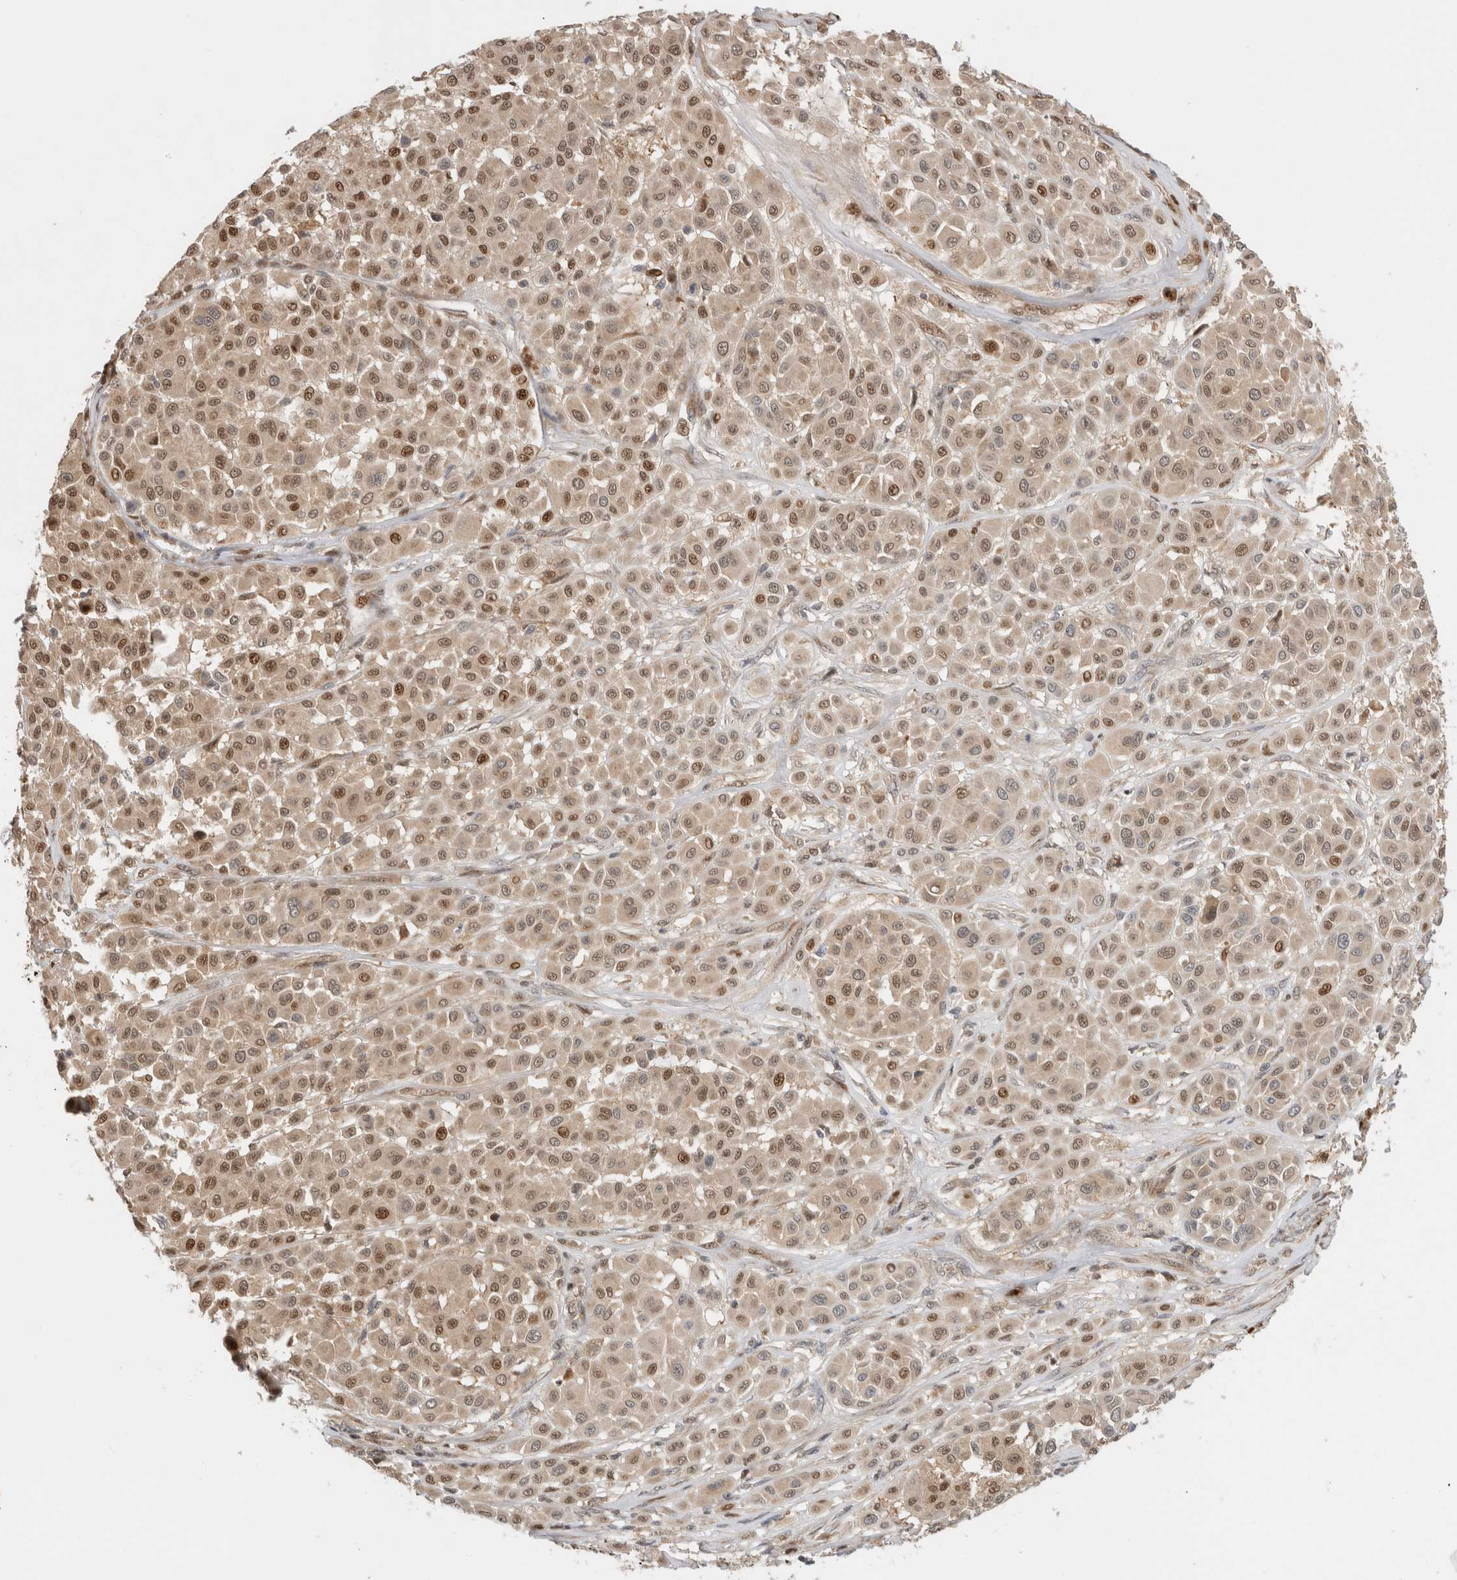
{"staining": {"intensity": "moderate", "quantity": ">75%", "location": "nuclear"}, "tissue": "melanoma", "cell_type": "Tumor cells", "image_type": "cancer", "snomed": [{"axis": "morphology", "description": "Malignant melanoma, Metastatic site"}, {"axis": "topography", "description": "Soft tissue"}], "caption": "Immunohistochemical staining of human melanoma exhibits moderate nuclear protein expression in about >75% of tumor cells. (DAB (3,3'-diaminobenzidine) = brown stain, brightfield microscopy at high magnification).", "gene": "OTUD6B", "patient": {"sex": "male", "age": 41}}